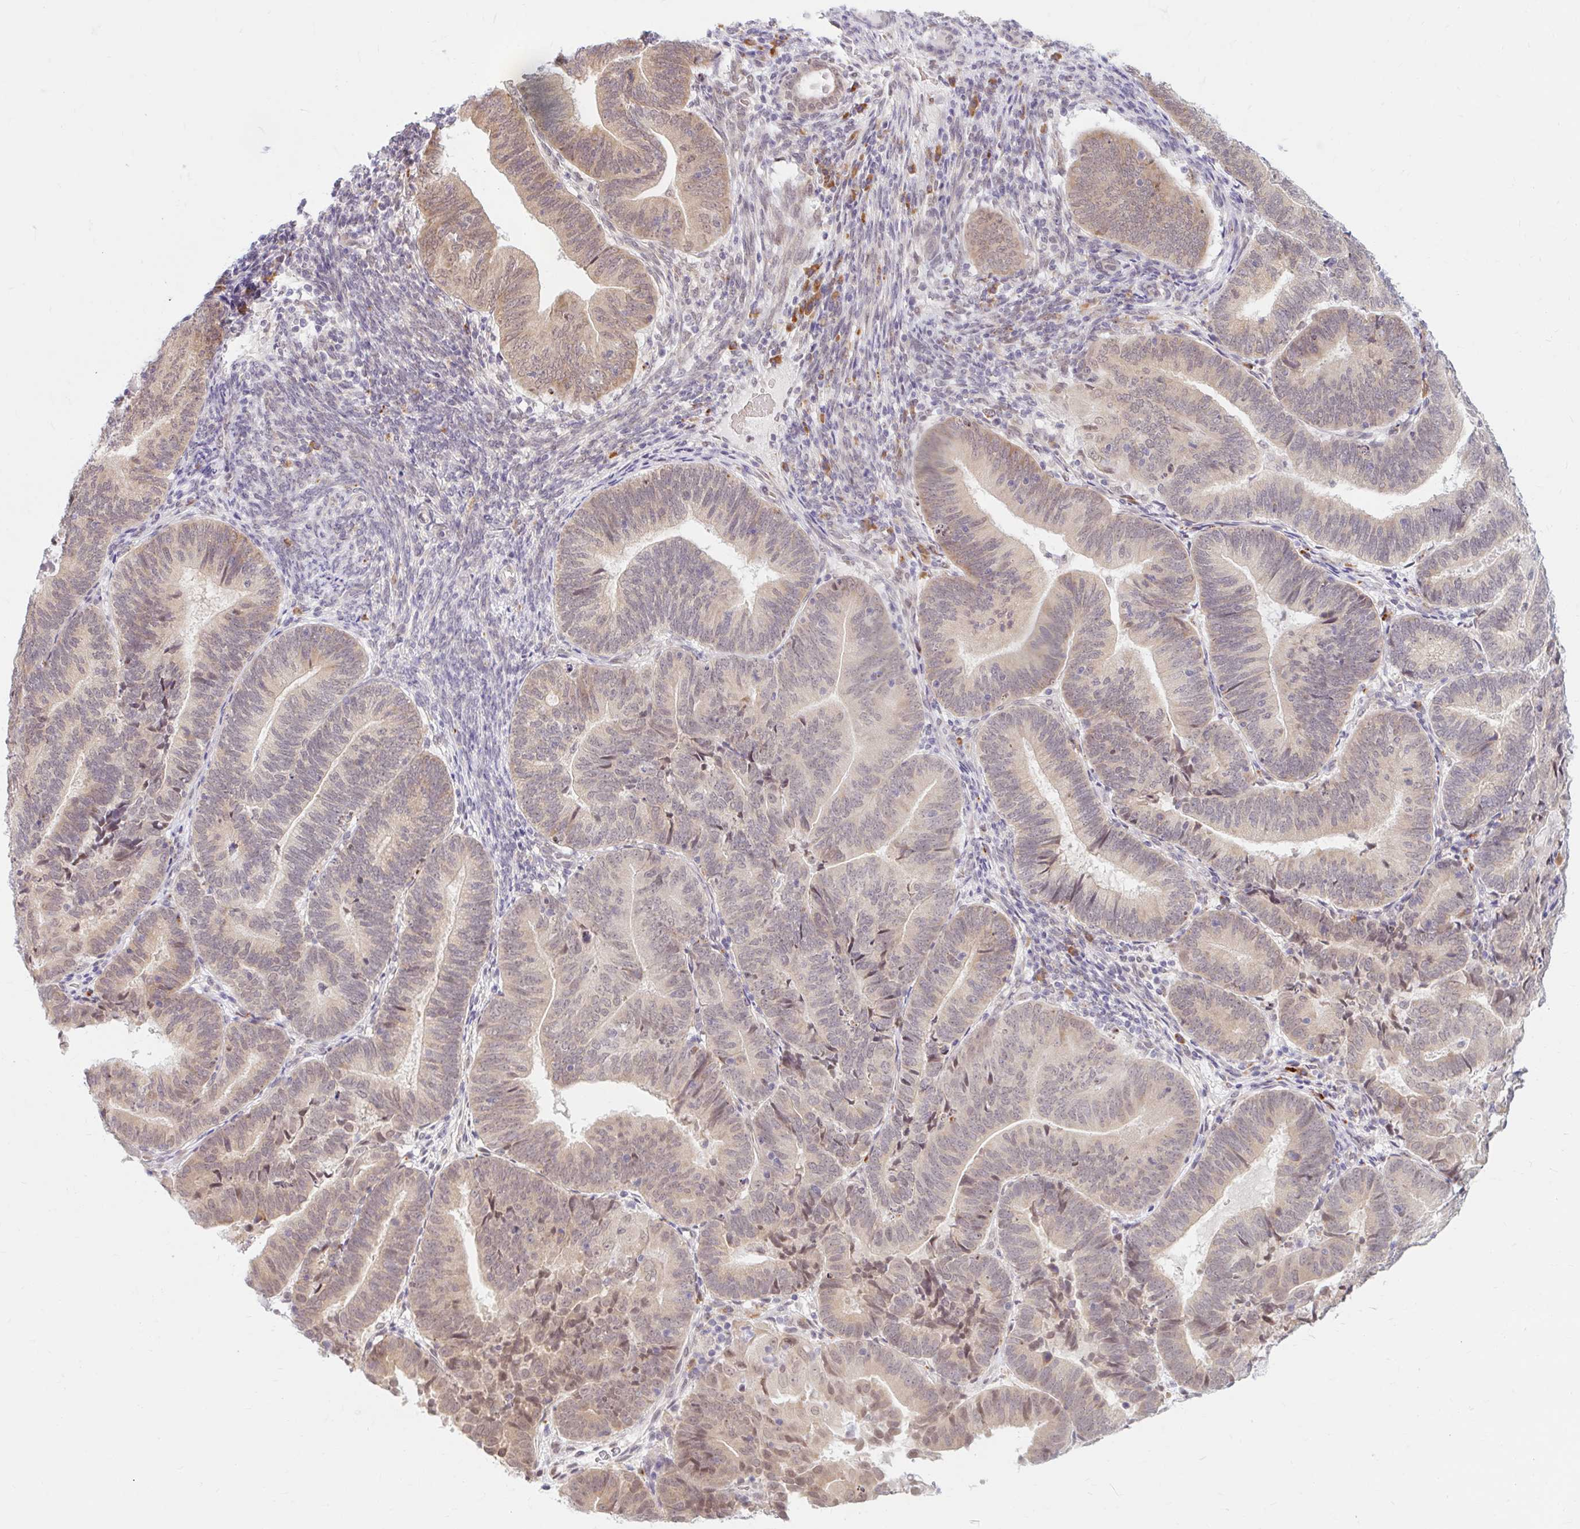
{"staining": {"intensity": "weak", "quantity": ">75%", "location": "cytoplasmic/membranous"}, "tissue": "endometrial cancer", "cell_type": "Tumor cells", "image_type": "cancer", "snomed": [{"axis": "morphology", "description": "Adenocarcinoma, NOS"}, {"axis": "topography", "description": "Endometrium"}], "caption": "Adenocarcinoma (endometrial) was stained to show a protein in brown. There is low levels of weak cytoplasmic/membranous expression in approximately >75% of tumor cells.", "gene": "SRSF10", "patient": {"sex": "female", "age": 70}}